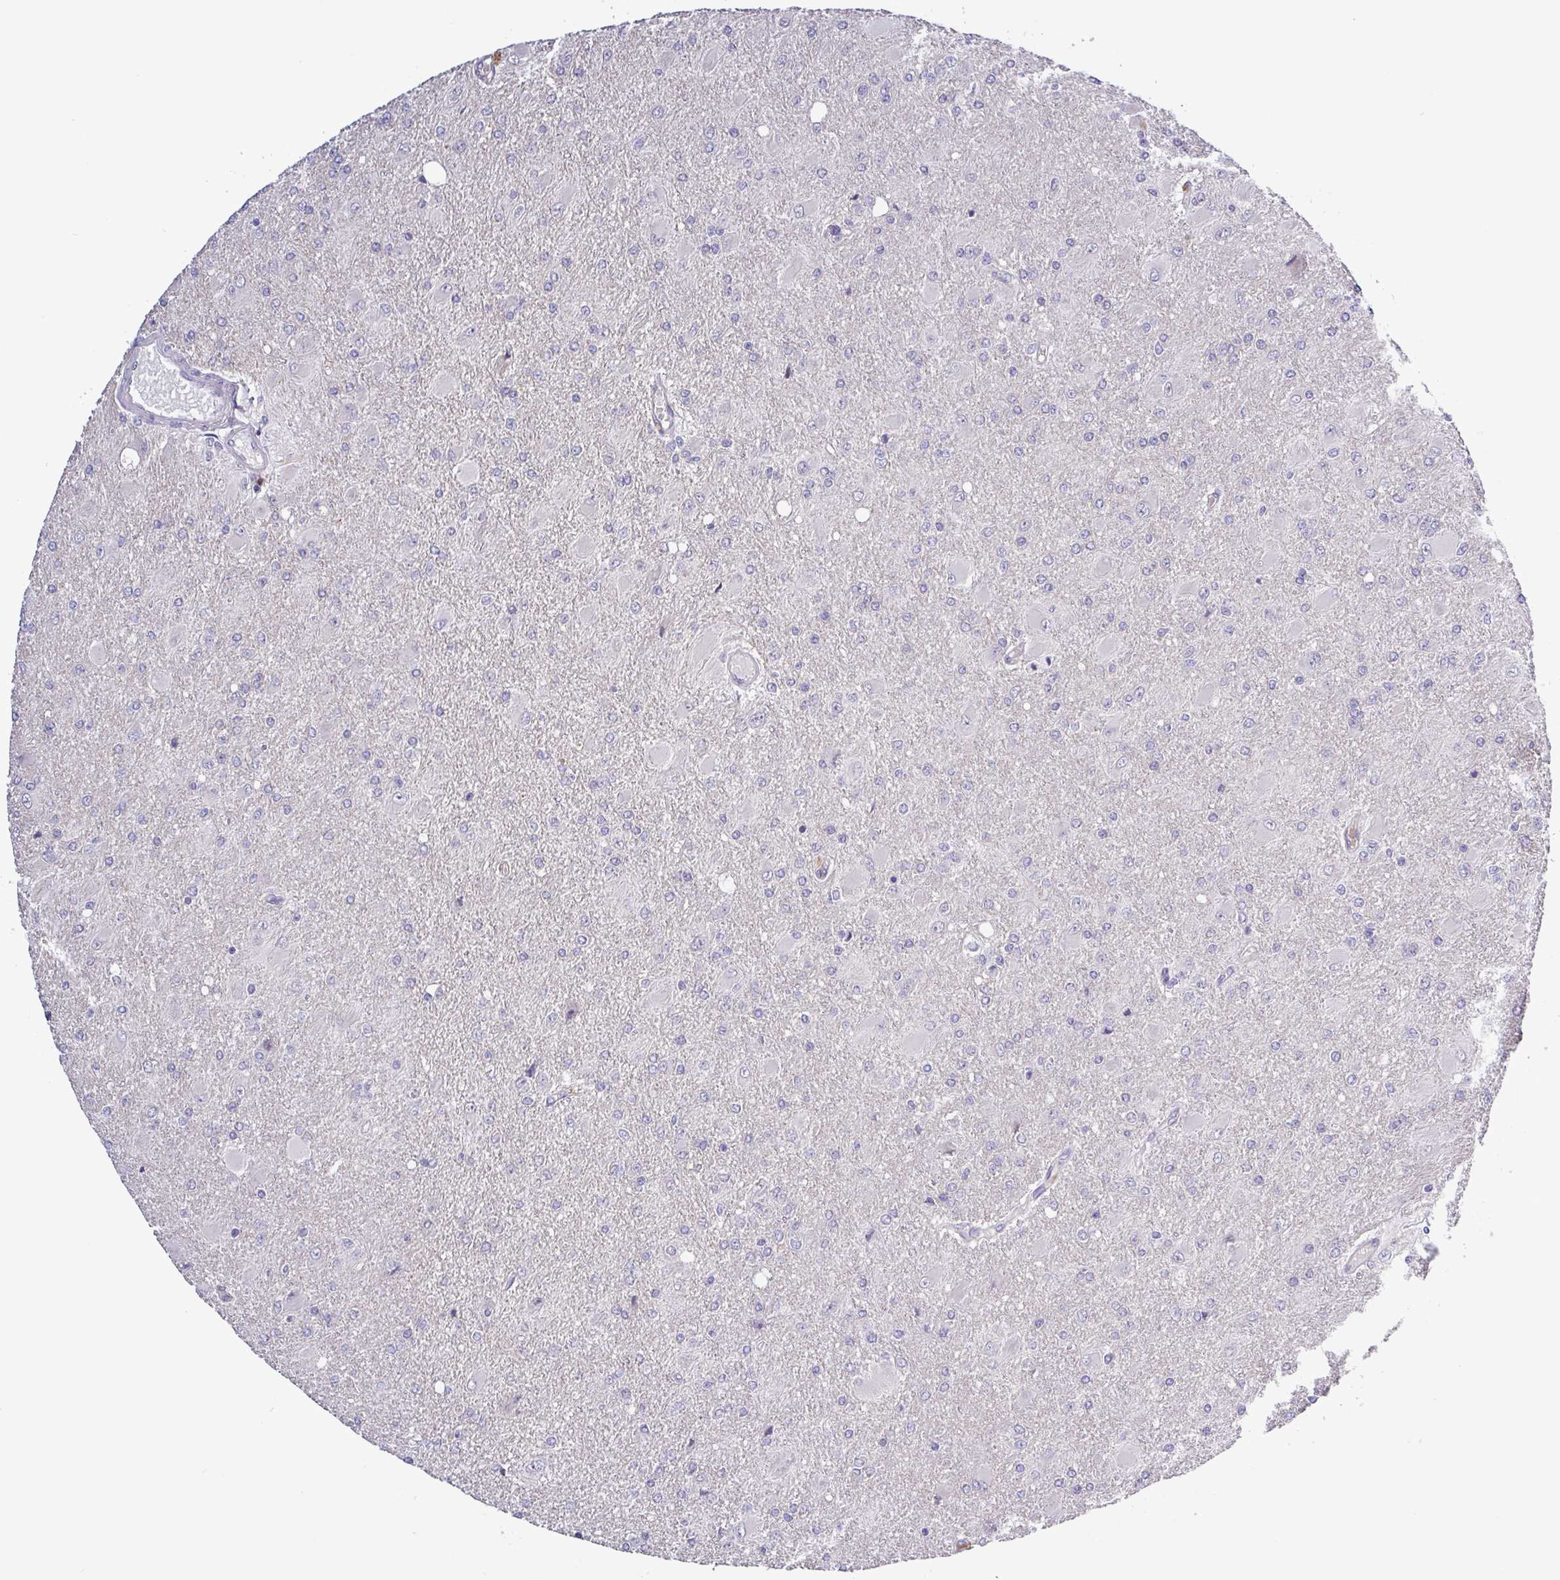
{"staining": {"intensity": "weak", "quantity": "<25%", "location": "cytoplasmic/membranous,nuclear"}, "tissue": "glioma", "cell_type": "Tumor cells", "image_type": "cancer", "snomed": [{"axis": "morphology", "description": "Glioma, malignant, High grade"}, {"axis": "topography", "description": "Brain"}], "caption": "Tumor cells show no significant positivity in malignant glioma (high-grade).", "gene": "SFTPB", "patient": {"sex": "male", "age": 67}}